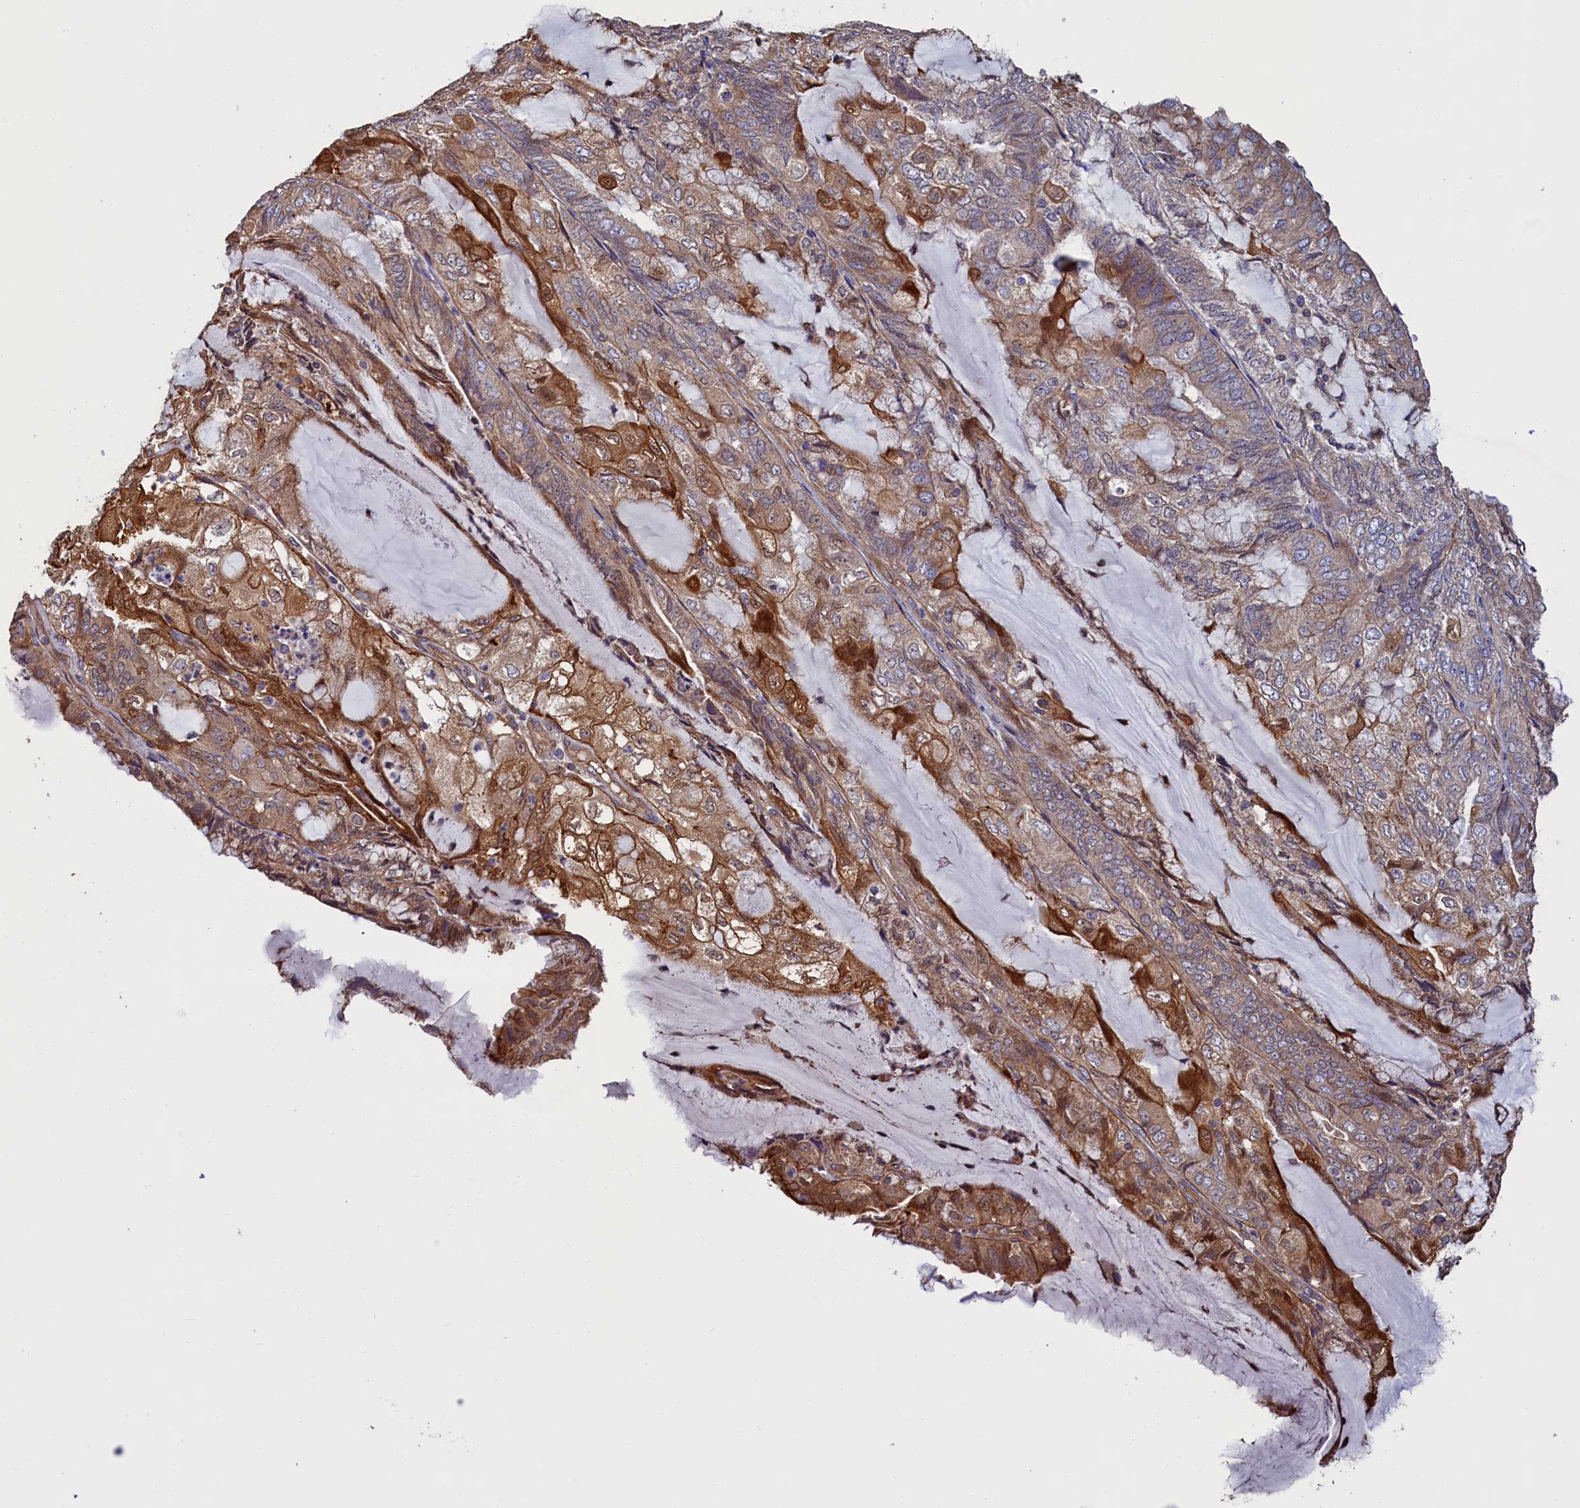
{"staining": {"intensity": "moderate", "quantity": "25%-75%", "location": "cytoplasmic/membranous"}, "tissue": "endometrial cancer", "cell_type": "Tumor cells", "image_type": "cancer", "snomed": [{"axis": "morphology", "description": "Adenocarcinoma, NOS"}, {"axis": "topography", "description": "Endometrium"}], "caption": "An IHC micrograph of neoplastic tissue is shown. Protein staining in brown highlights moderate cytoplasmic/membranous positivity in endometrial cancer (adenocarcinoma) within tumor cells. (Brightfield microscopy of DAB IHC at high magnification).", "gene": "ATXN2L", "patient": {"sex": "female", "age": 81}}